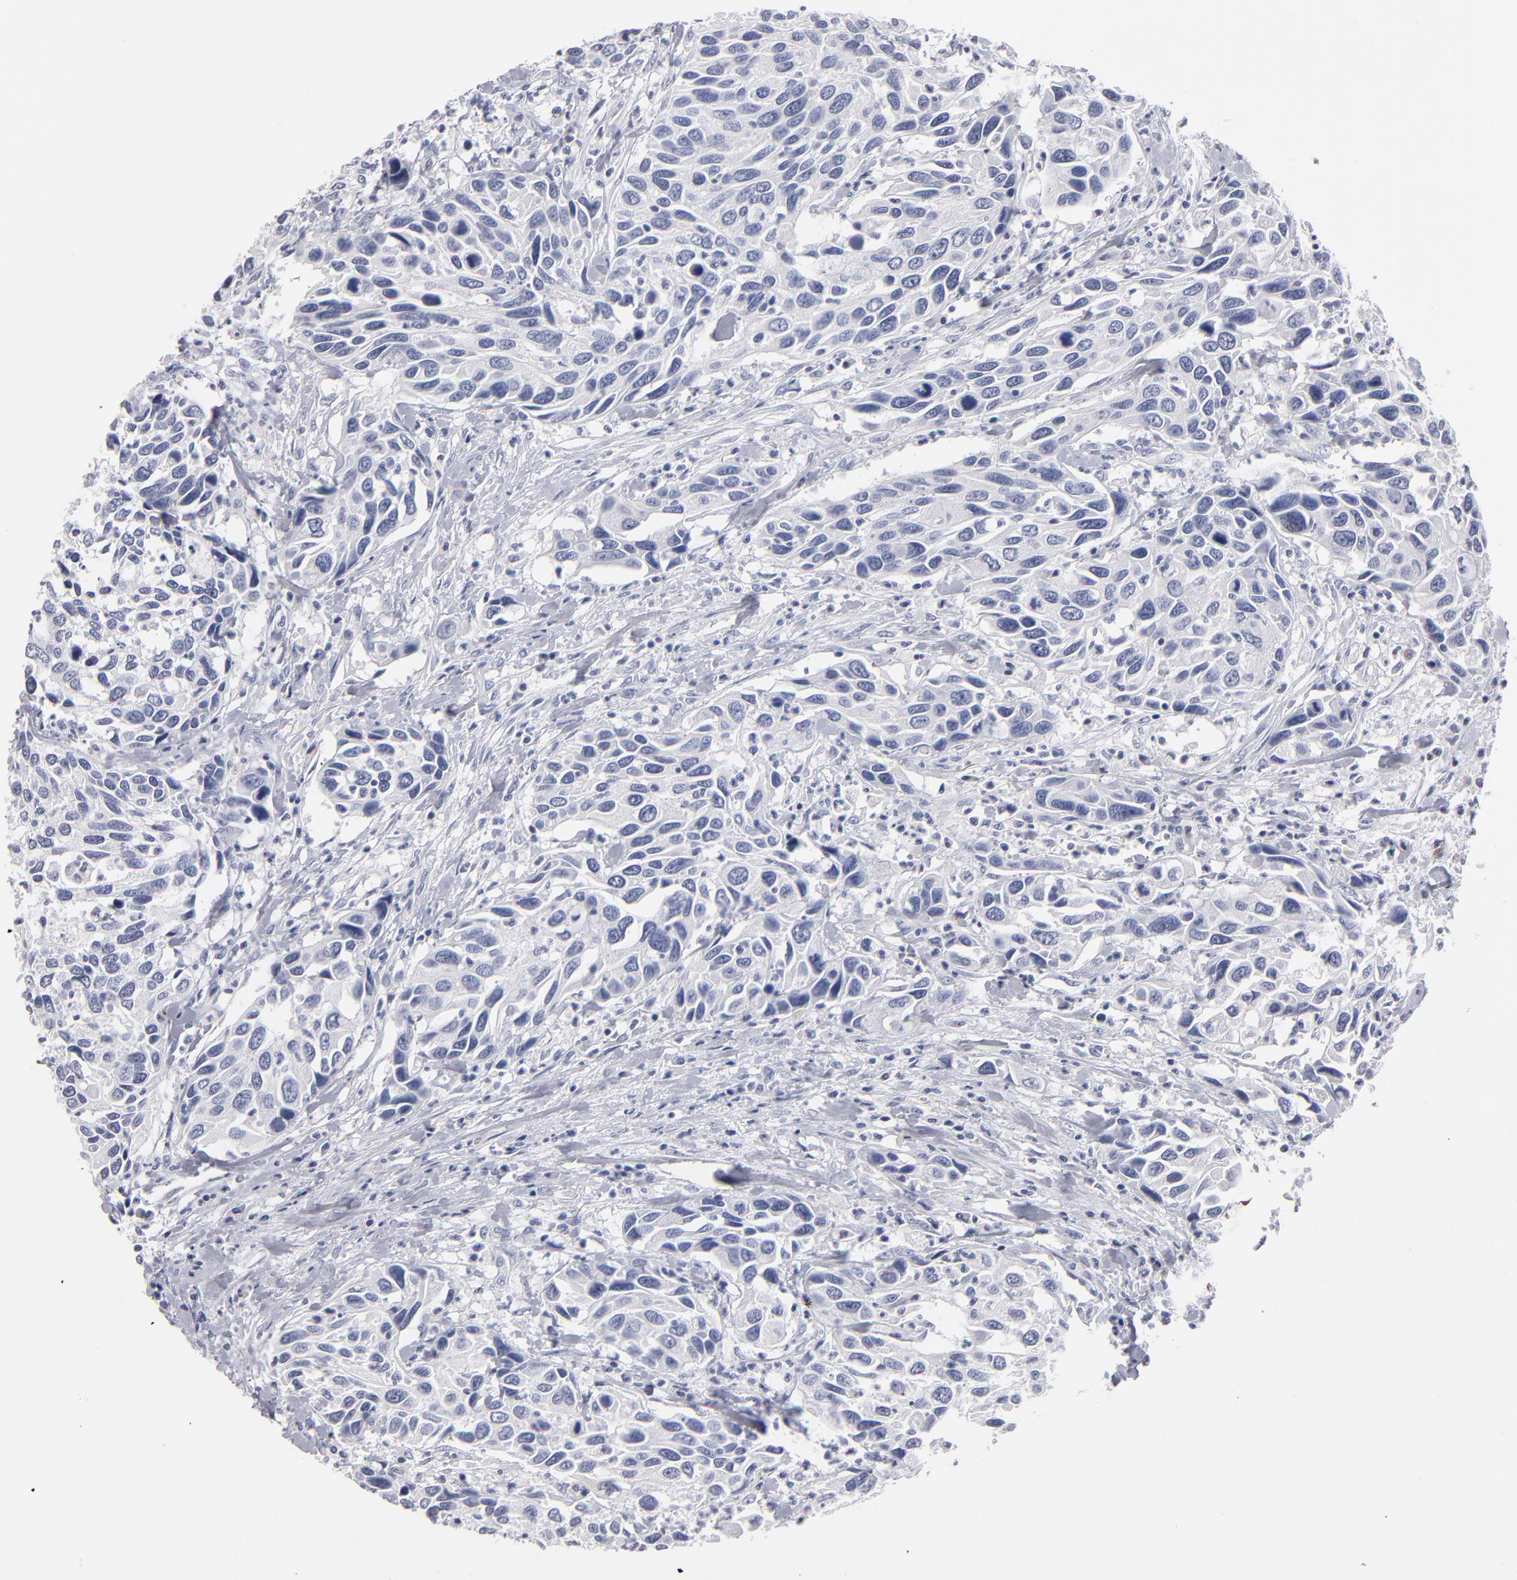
{"staining": {"intensity": "negative", "quantity": "none", "location": "none"}, "tissue": "urothelial cancer", "cell_type": "Tumor cells", "image_type": "cancer", "snomed": [{"axis": "morphology", "description": "Urothelial carcinoma, High grade"}, {"axis": "topography", "description": "Urinary bladder"}], "caption": "Tumor cells are negative for brown protein staining in urothelial cancer.", "gene": "FABP4", "patient": {"sex": "male", "age": 66}}